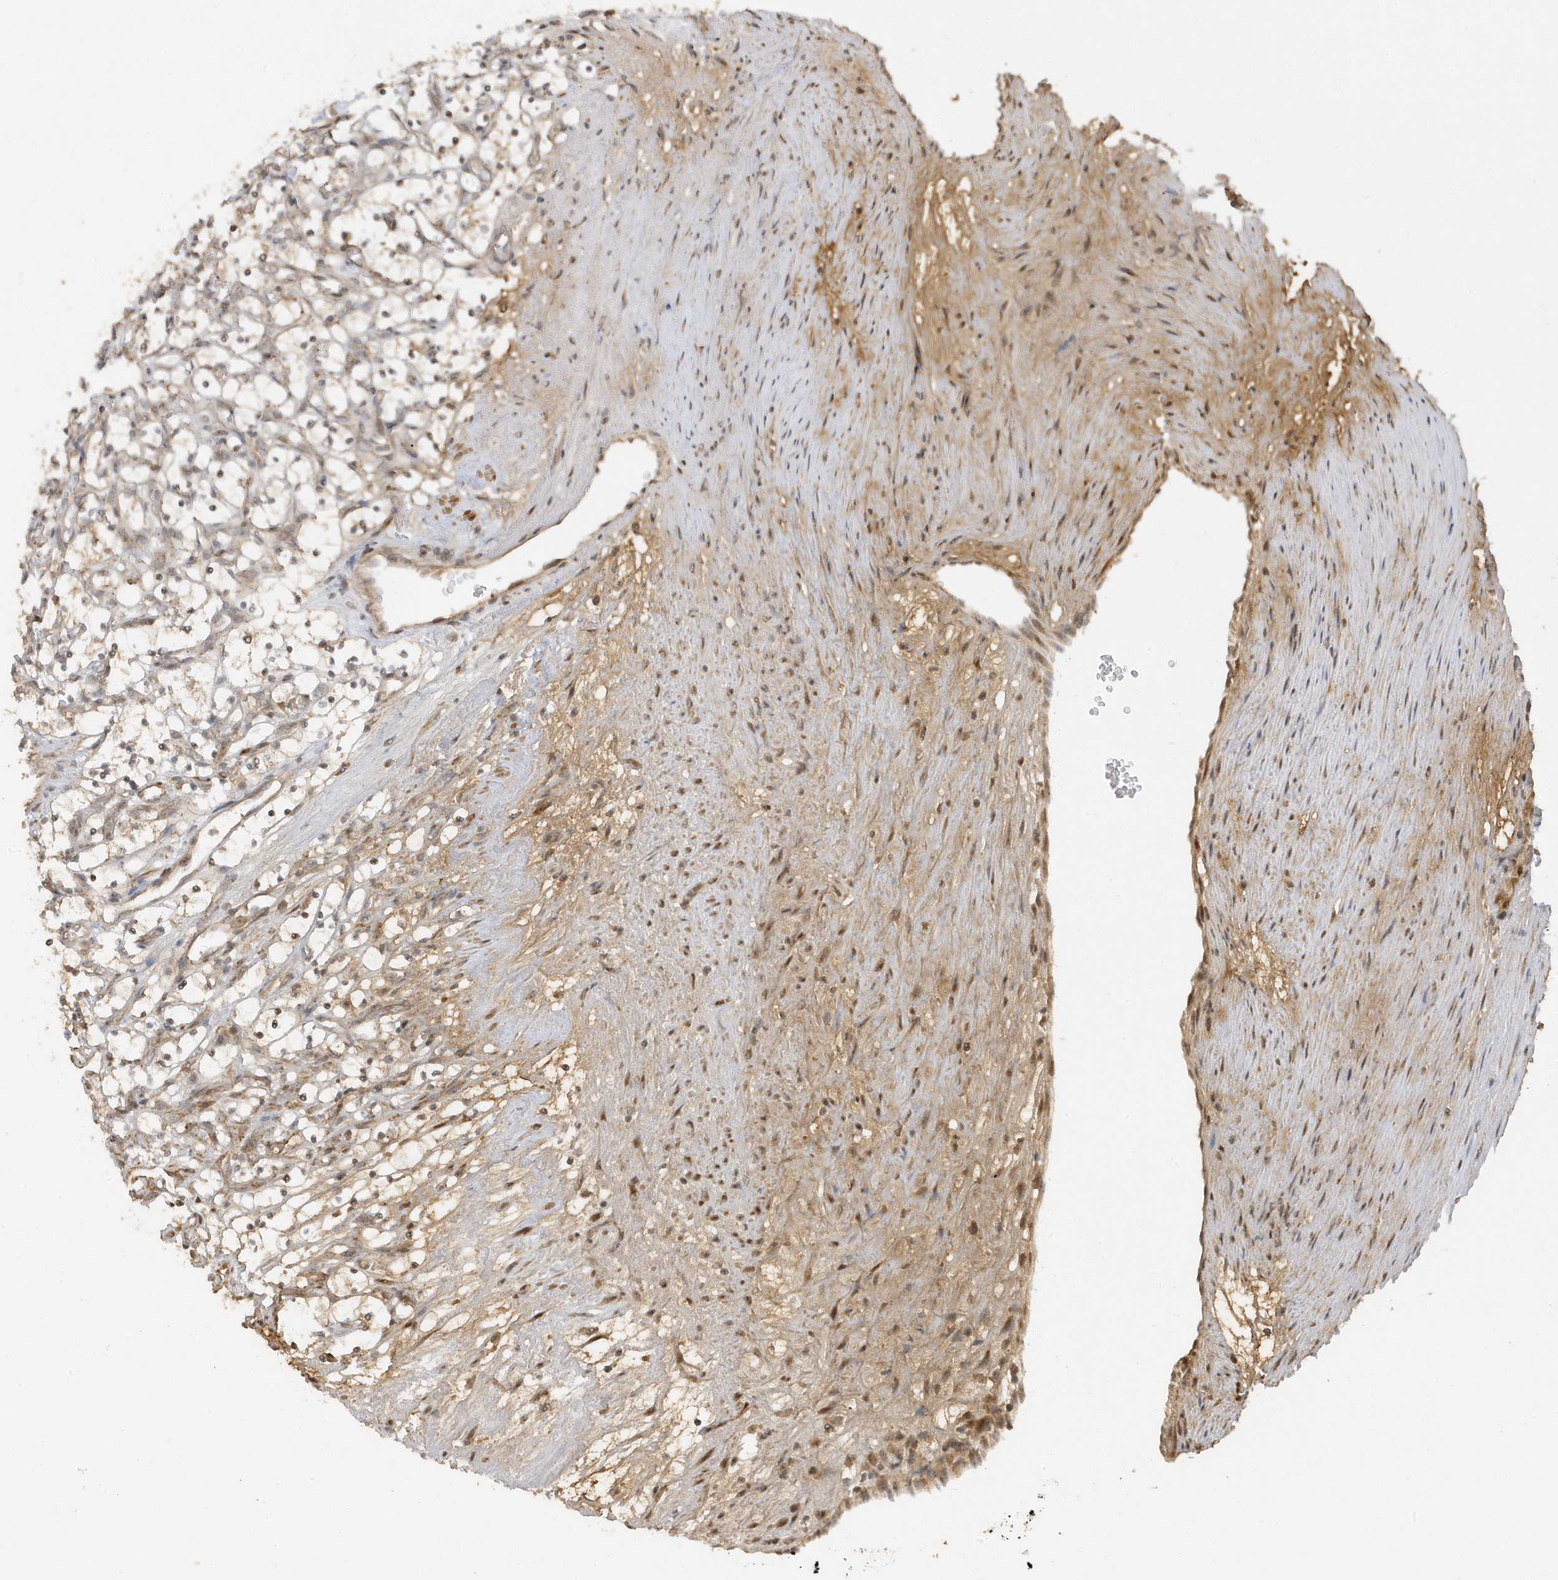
{"staining": {"intensity": "weak", "quantity": ">75%", "location": "cytoplasmic/membranous,nuclear"}, "tissue": "renal cancer", "cell_type": "Tumor cells", "image_type": "cancer", "snomed": [{"axis": "morphology", "description": "Adenocarcinoma, NOS"}, {"axis": "topography", "description": "Kidney"}], "caption": "Immunohistochemistry histopathology image of neoplastic tissue: human adenocarcinoma (renal) stained using immunohistochemistry (IHC) reveals low levels of weak protein expression localized specifically in the cytoplasmic/membranous and nuclear of tumor cells, appearing as a cytoplasmic/membranous and nuclear brown color.", "gene": "ECM2", "patient": {"sex": "female", "age": 69}}